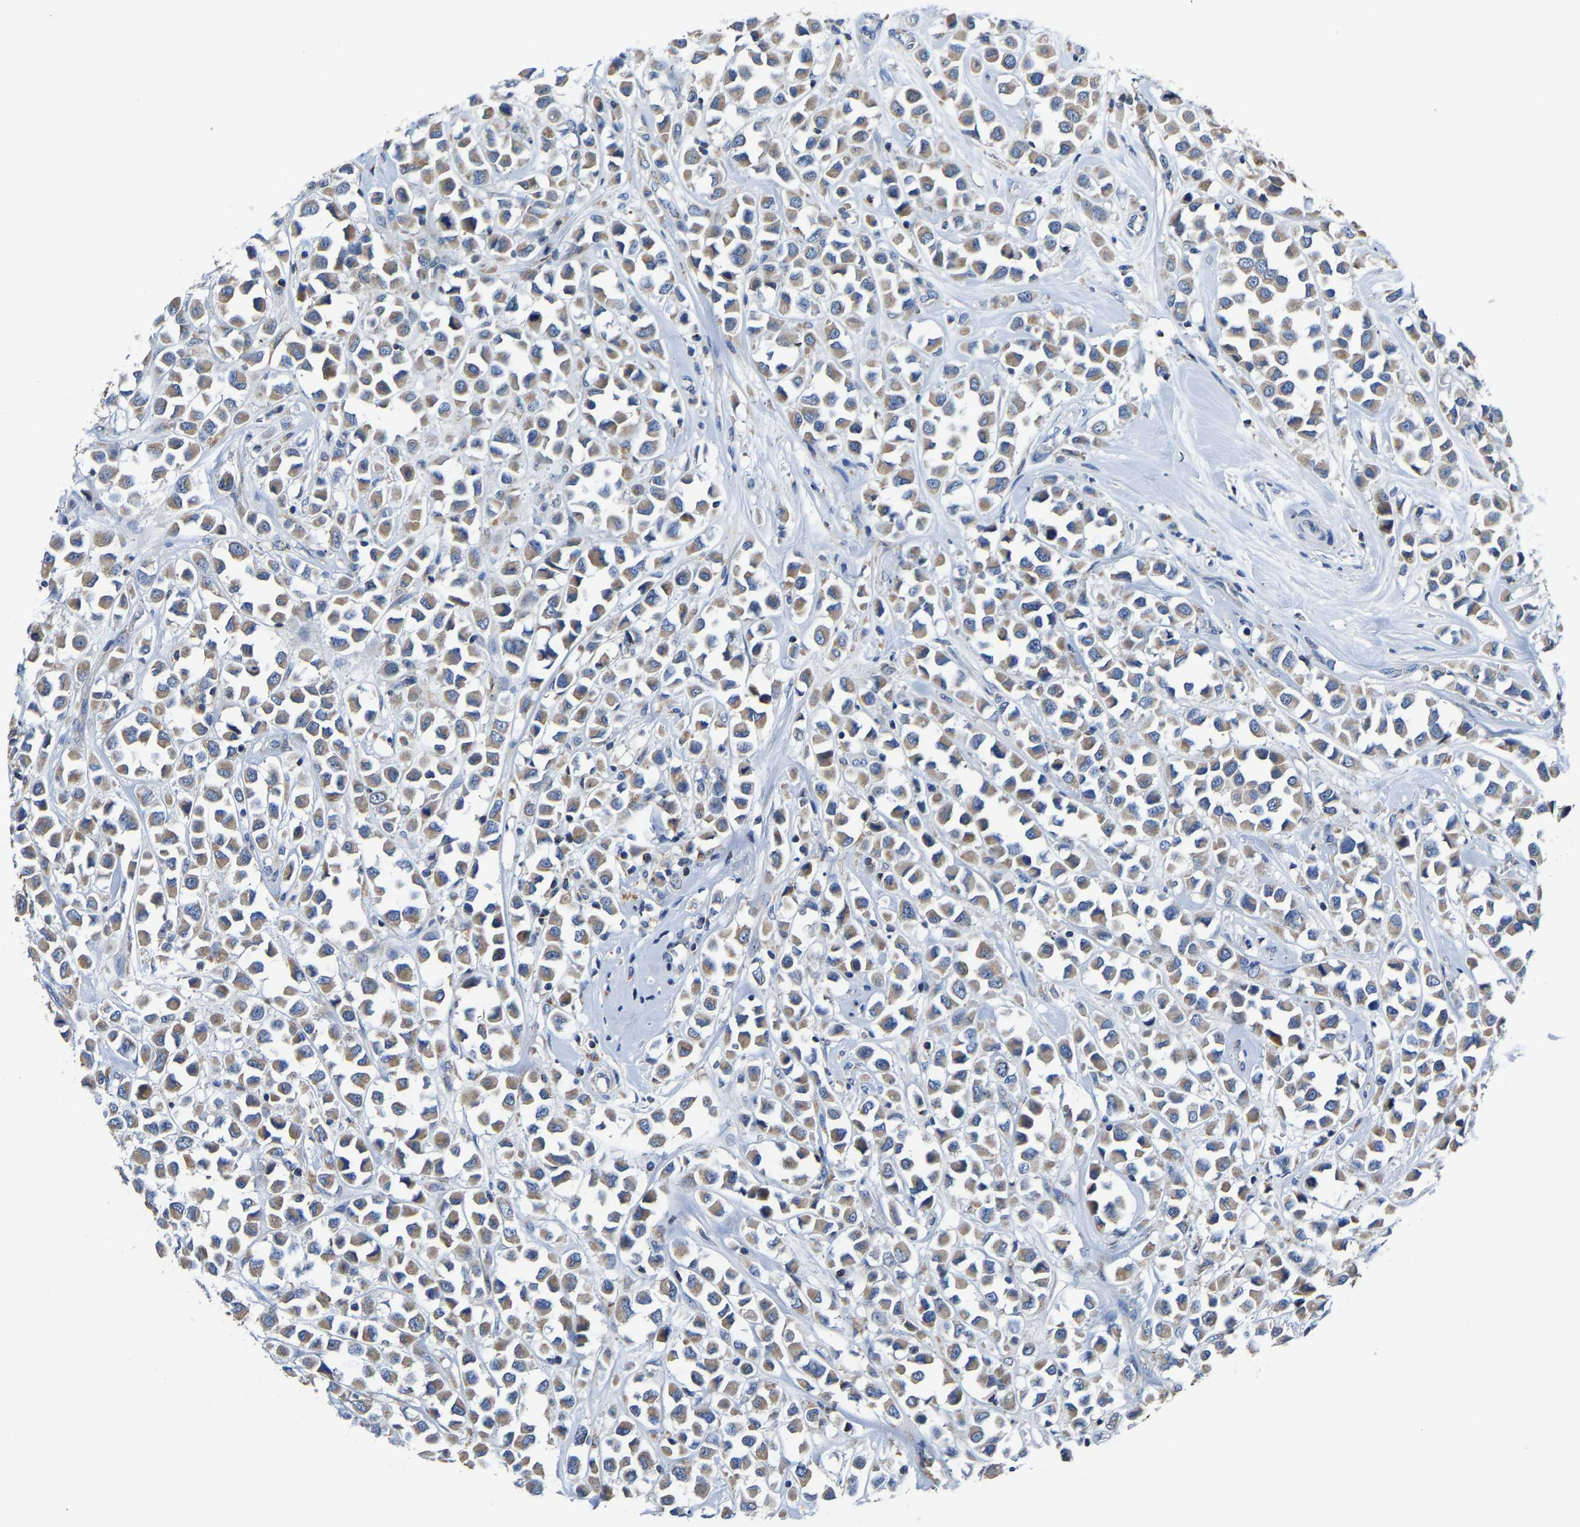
{"staining": {"intensity": "moderate", "quantity": ">75%", "location": "cytoplasmic/membranous"}, "tissue": "breast cancer", "cell_type": "Tumor cells", "image_type": "cancer", "snomed": [{"axis": "morphology", "description": "Duct carcinoma"}, {"axis": "topography", "description": "Breast"}], "caption": "Human breast cancer (invasive ductal carcinoma) stained with a protein marker demonstrates moderate staining in tumor cells.", "gene": "AGK", "patient": {"sex": "female", "age": 61}}